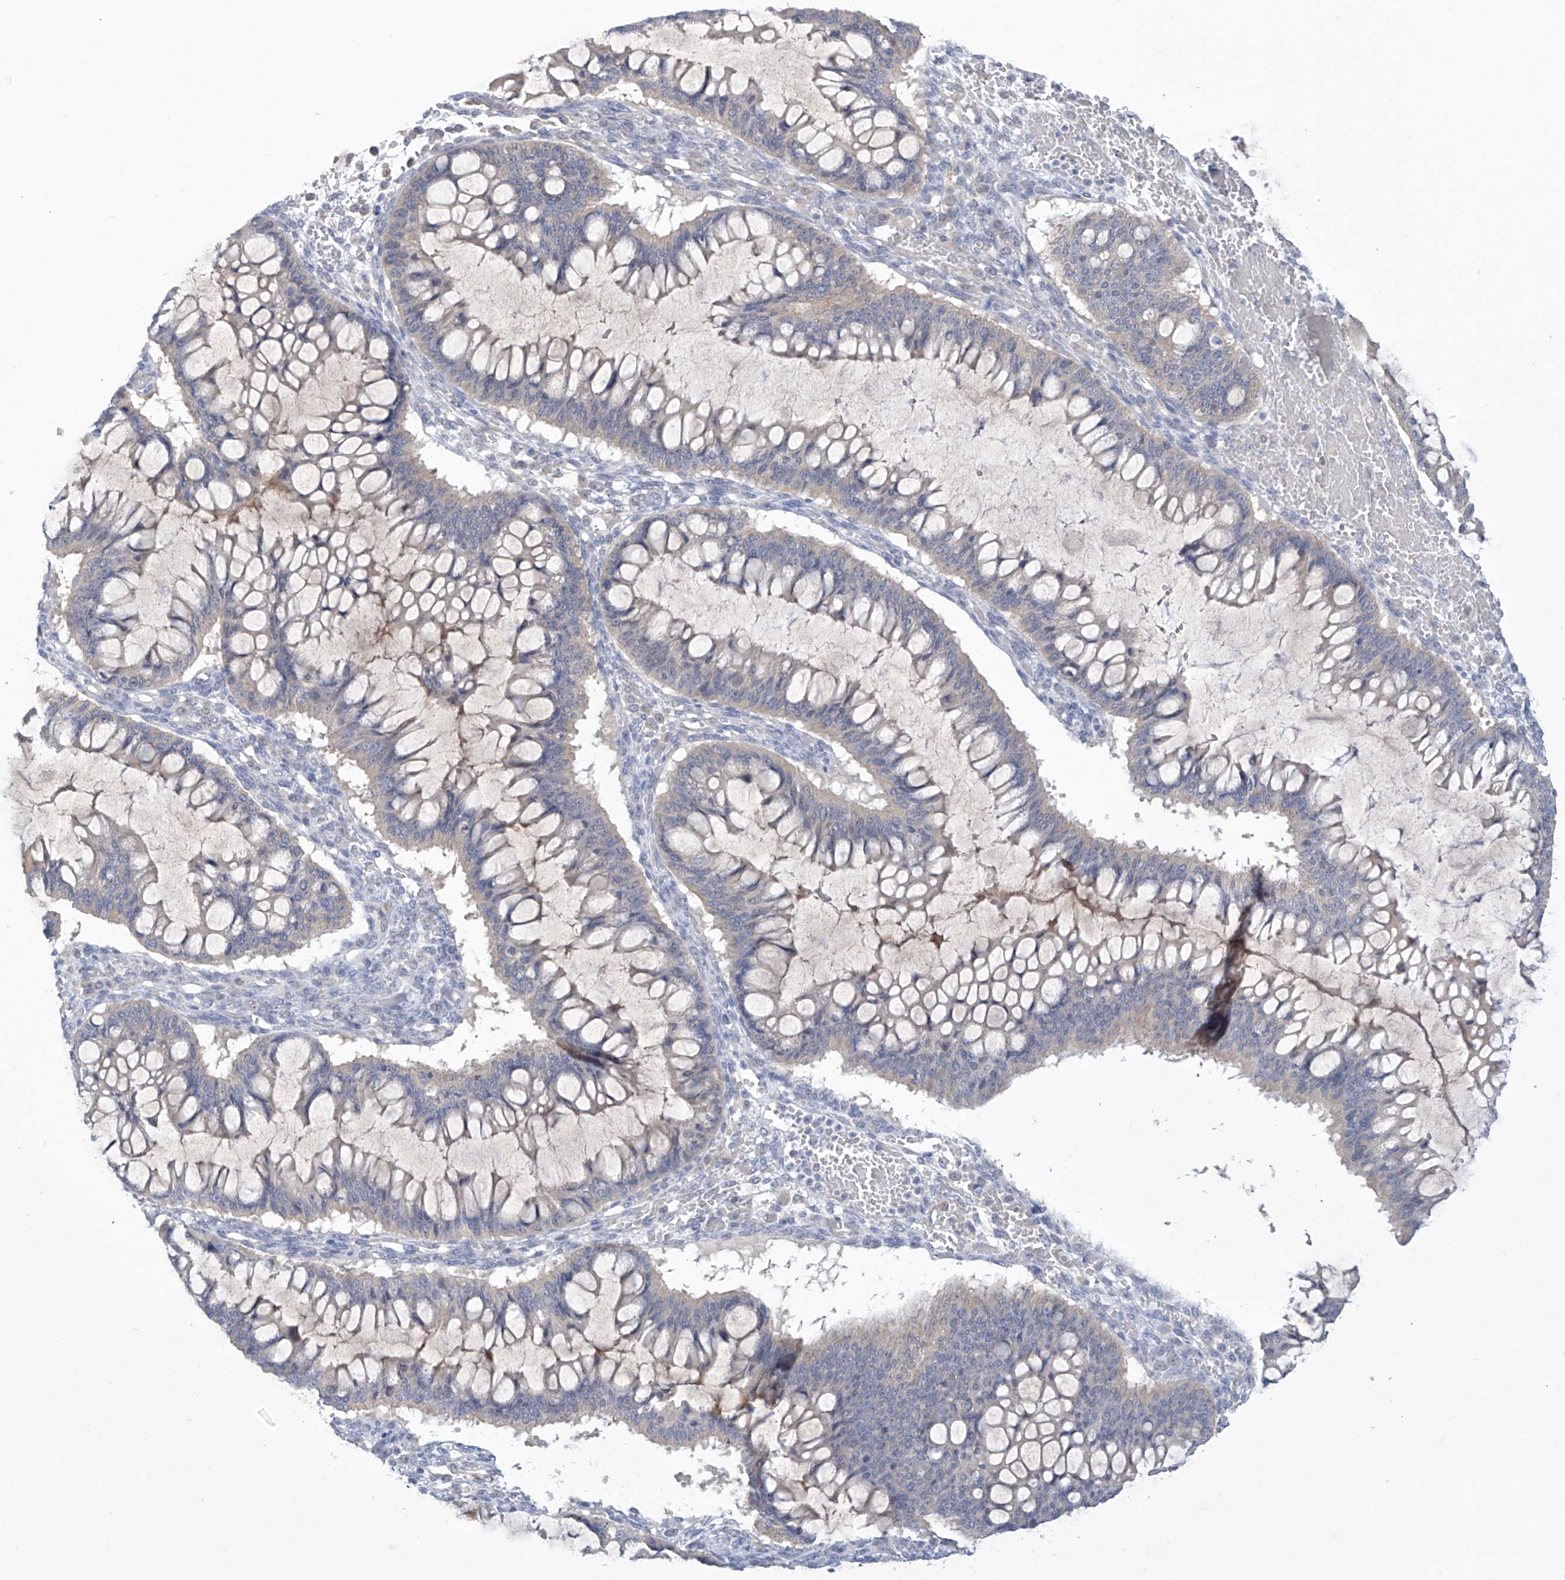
{"staining": {"intensity": "negative", "quantity": "none", "location": "none"}, "tissue": "ovarian cancer", "cell_type": "Tumor cells", "image_type": "cancer", "snomed": [{"axis": "morphology", "description": "Cystadenocarcinoma, mucinous, NOS"}, {"axis": "topography", "description": "Ovary"}], "caption": "Tumor cells are negative for brown protein staining in ovarian cancer (mucinous cystadenocarcinoma).", "gene": "IBA57", "patient": {"sex": "female", "age": 73}}